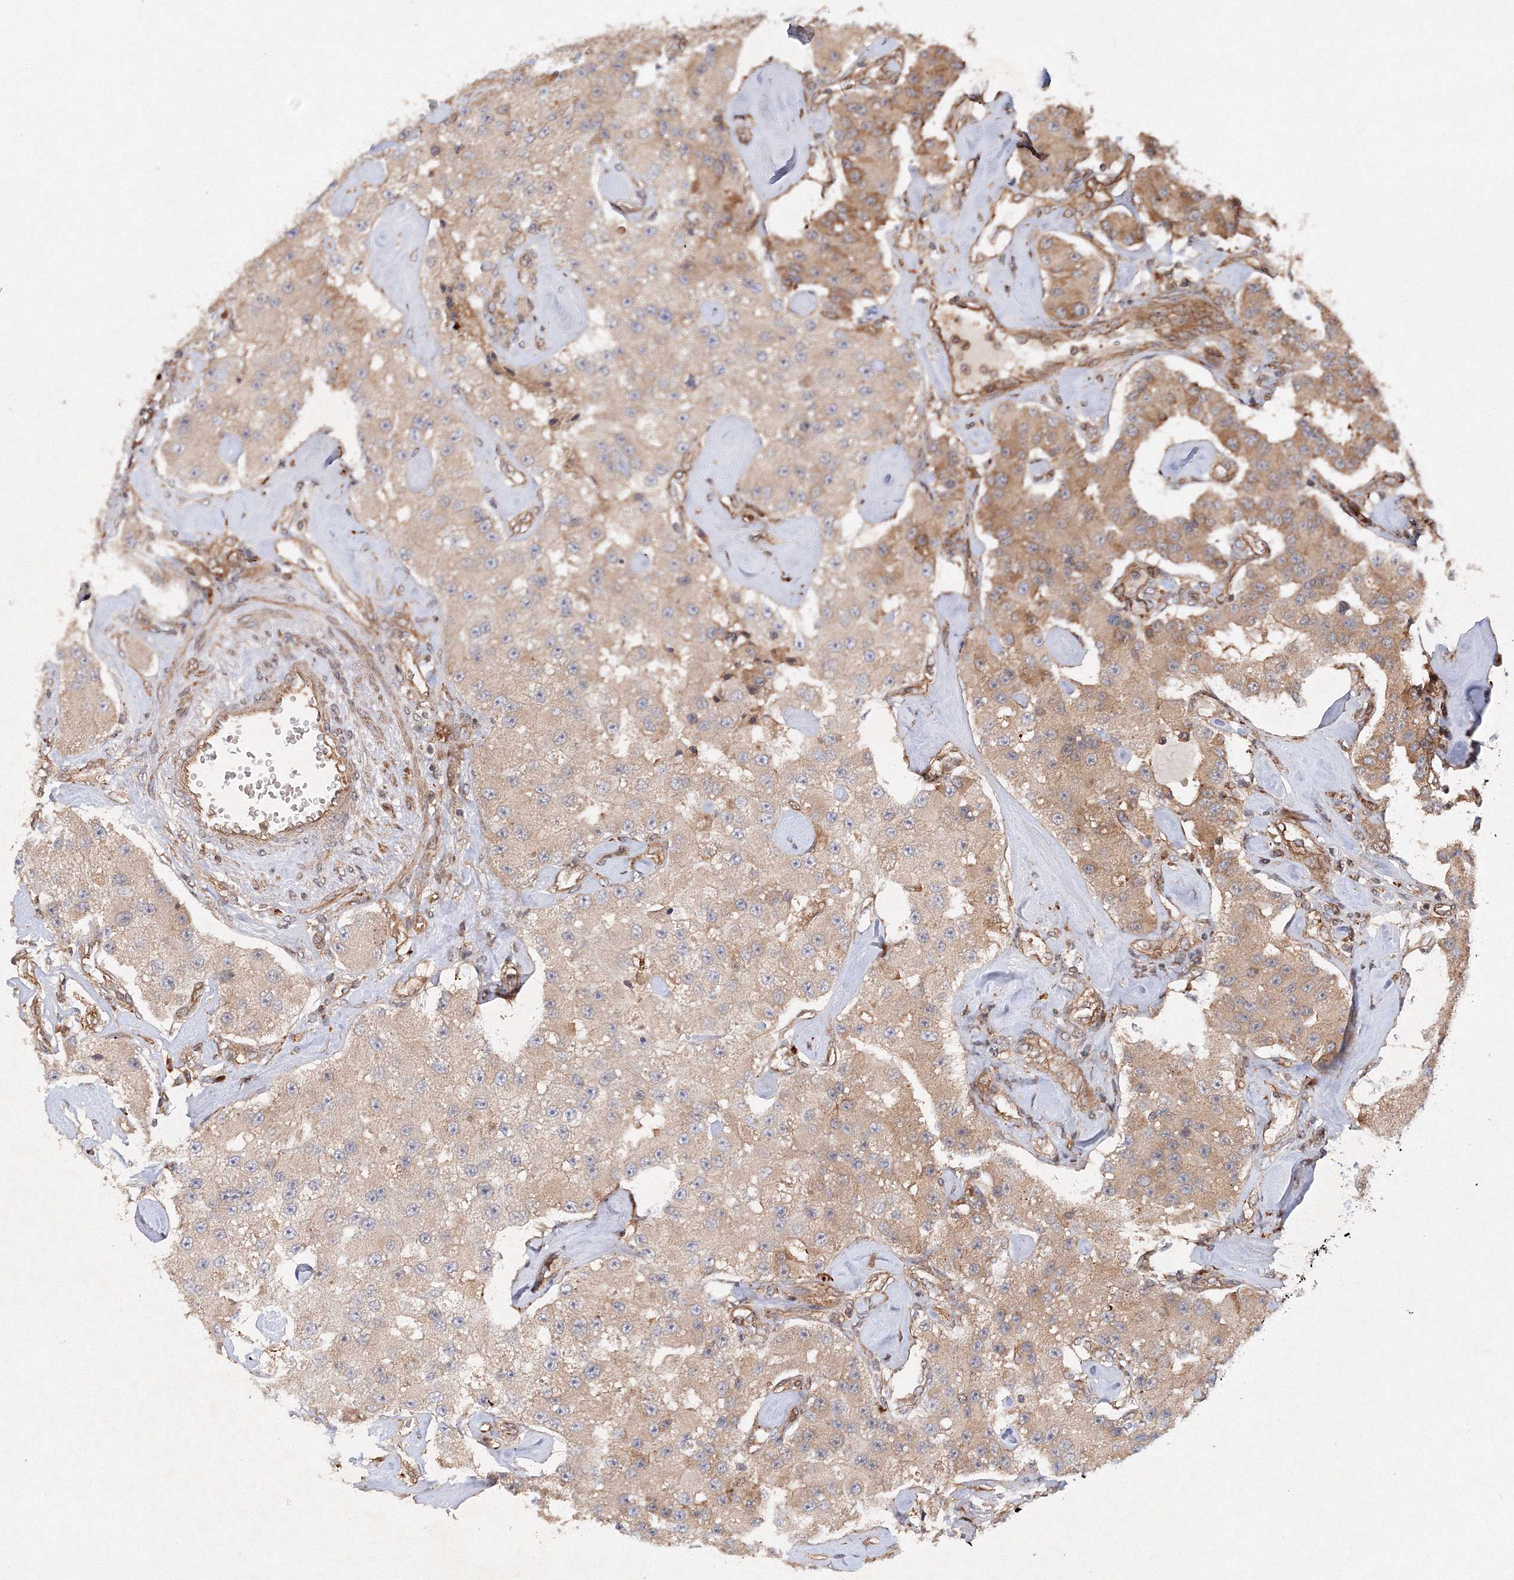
{"staining": {"intensity": "moderate", "quantity": "25%-75%", "location": "cytoplasmic/membranous"}, "tissue": "carcinoid", "cell_type": "Tumor cells", "image_type": "cancer", "snomed": [{"axis": "morphology", "description": "Carcinoid, malignant, NOS"}, {"axis": "topography", "description": "Pancreas"}], "caption": "Human malignant carcinoid stained for a protein (brown) shows moderate cytoplasmic/membranous positive positivity in about 25%-75% of tumor cells.", "gene": "DCTD", "patient": {"sex": "male", "age": 41}}